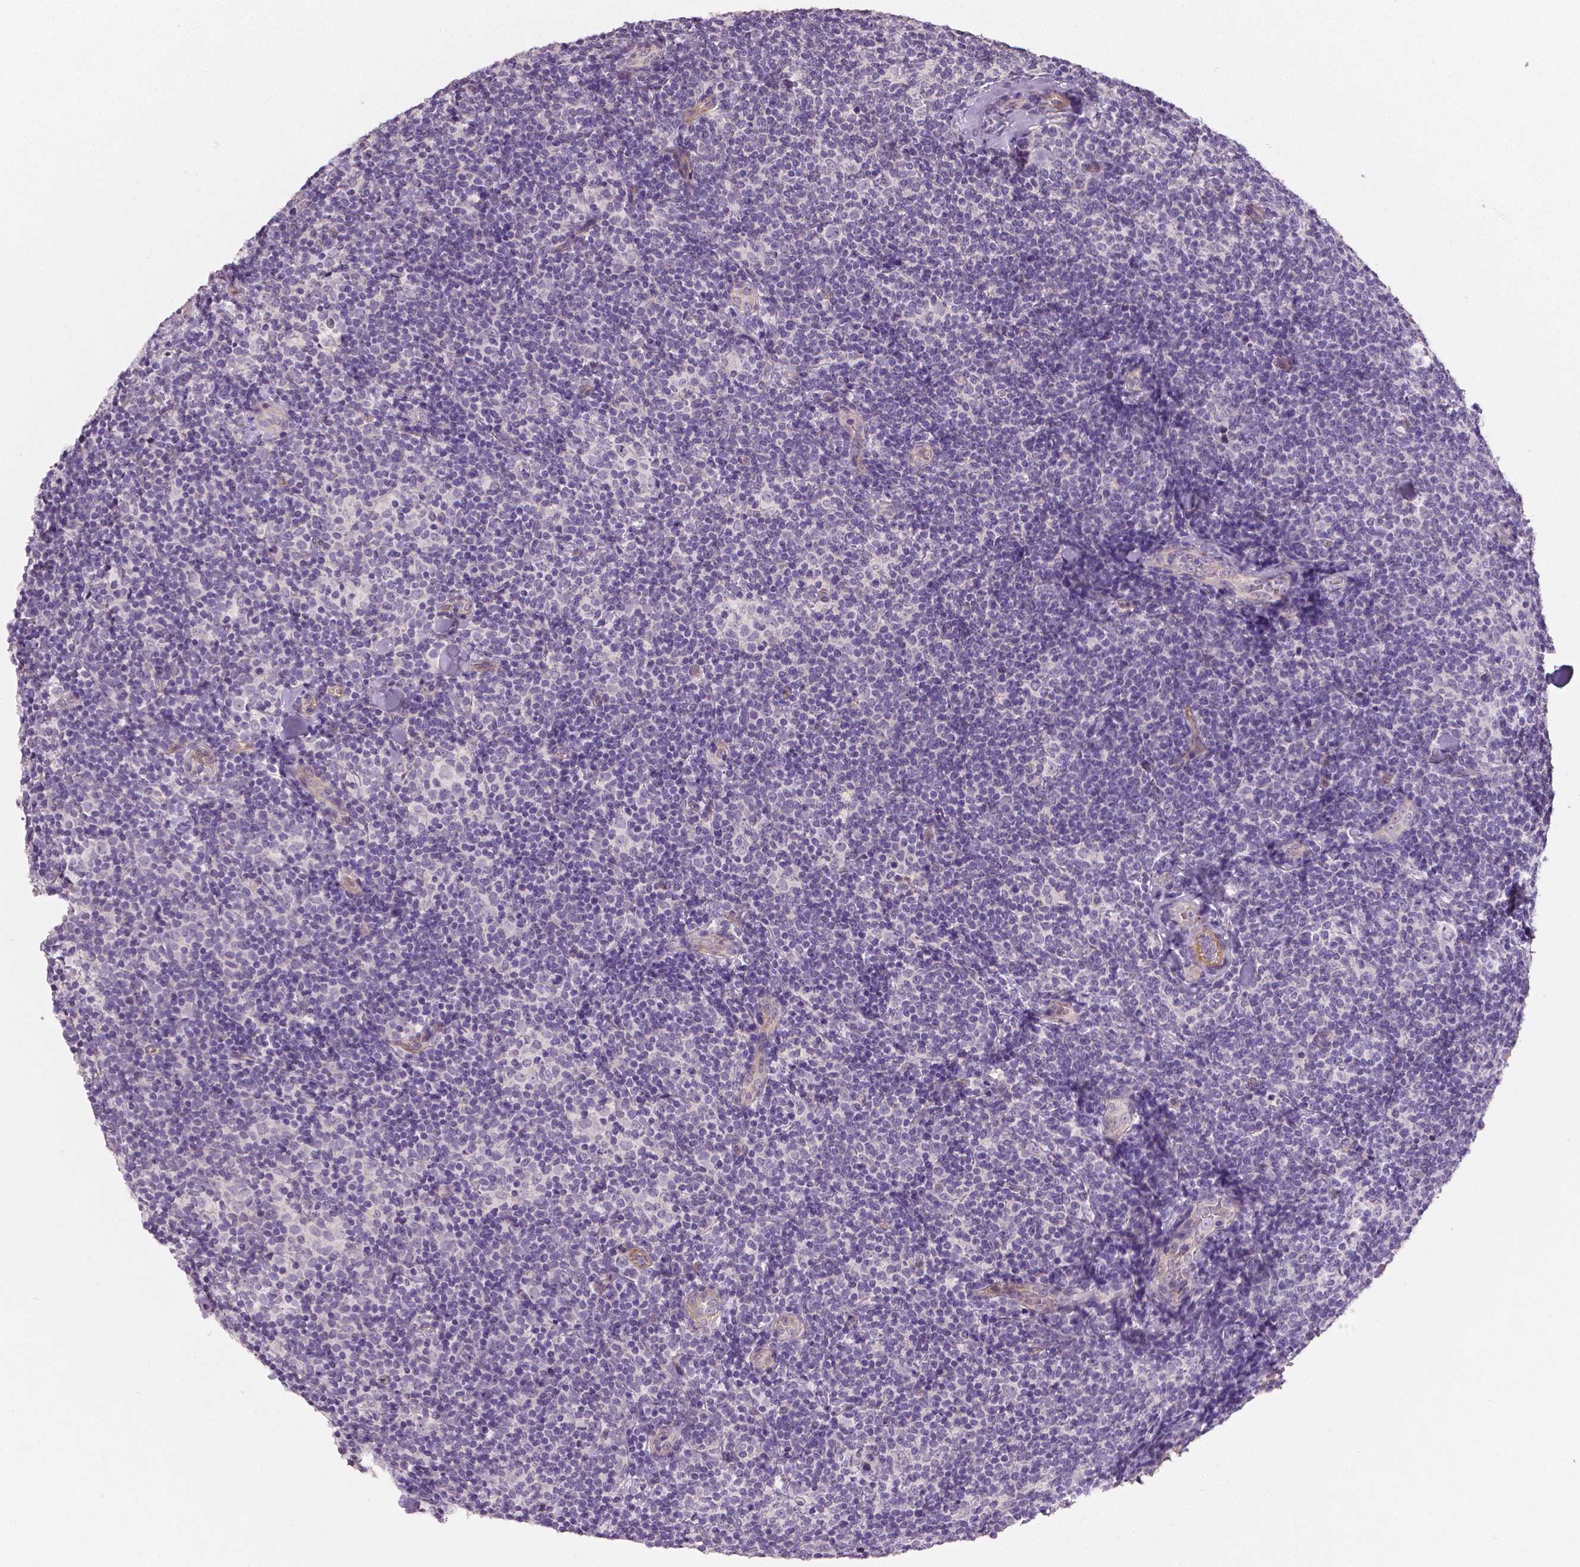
{"staining": {"intensity": "negative", "quantity": "none", "location": "none"}, "tissue": "lymphoma", "cell_type": "Tumor cells", "image_type": "cancer", "snomed": [{"axis": "morphology", "description": "Malignant lymphoma, non-Hodgkin's type, Low grade"}, {"axis": "topography", "description": "Lymph node"}], "caption": "Tumor cells show no significant expression in lymphoma.", "gene": "FLT1", "patient": {"sex": "female", "age": 56}}